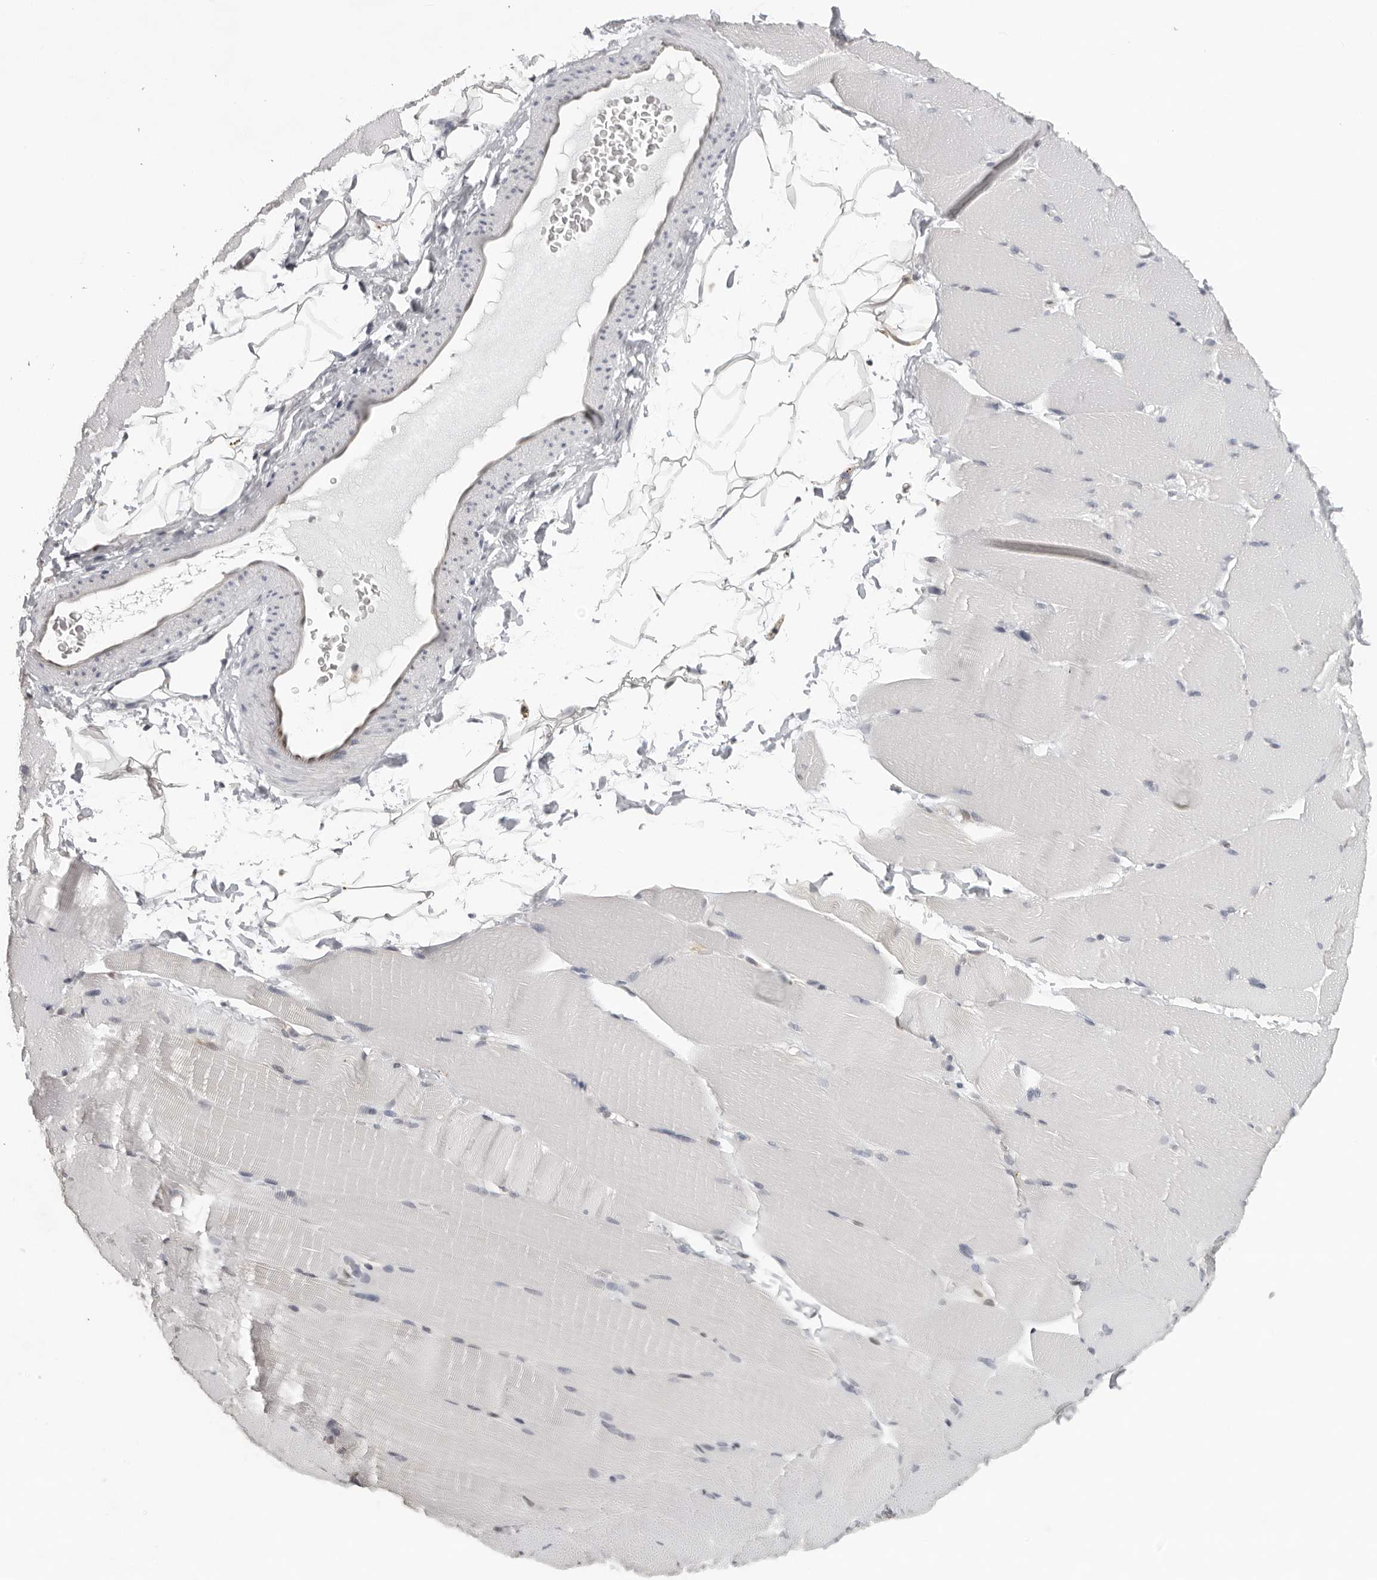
{"staining": {"intensity": "negative", "quantity": "none", "location": "none"}, "tissue": "skeletal muscle", "cell_type": "Myocytes", "image_type": "normal", "snomed": [{"axis": "morphology", "description": "Normal tissue, NOS"}, {"axis": "topography", "description": "Skeletal muscle"}, {"axis": "topography", "description": "Parathyroid gland"}], "caption": "This is a histopathology image of immunohistochemistry (IHC) staining of normal skeletal muscle, which shows no positivity in myocytes.", "gene": "CASP7", "patient": {"sex": "female", "age": 37}}